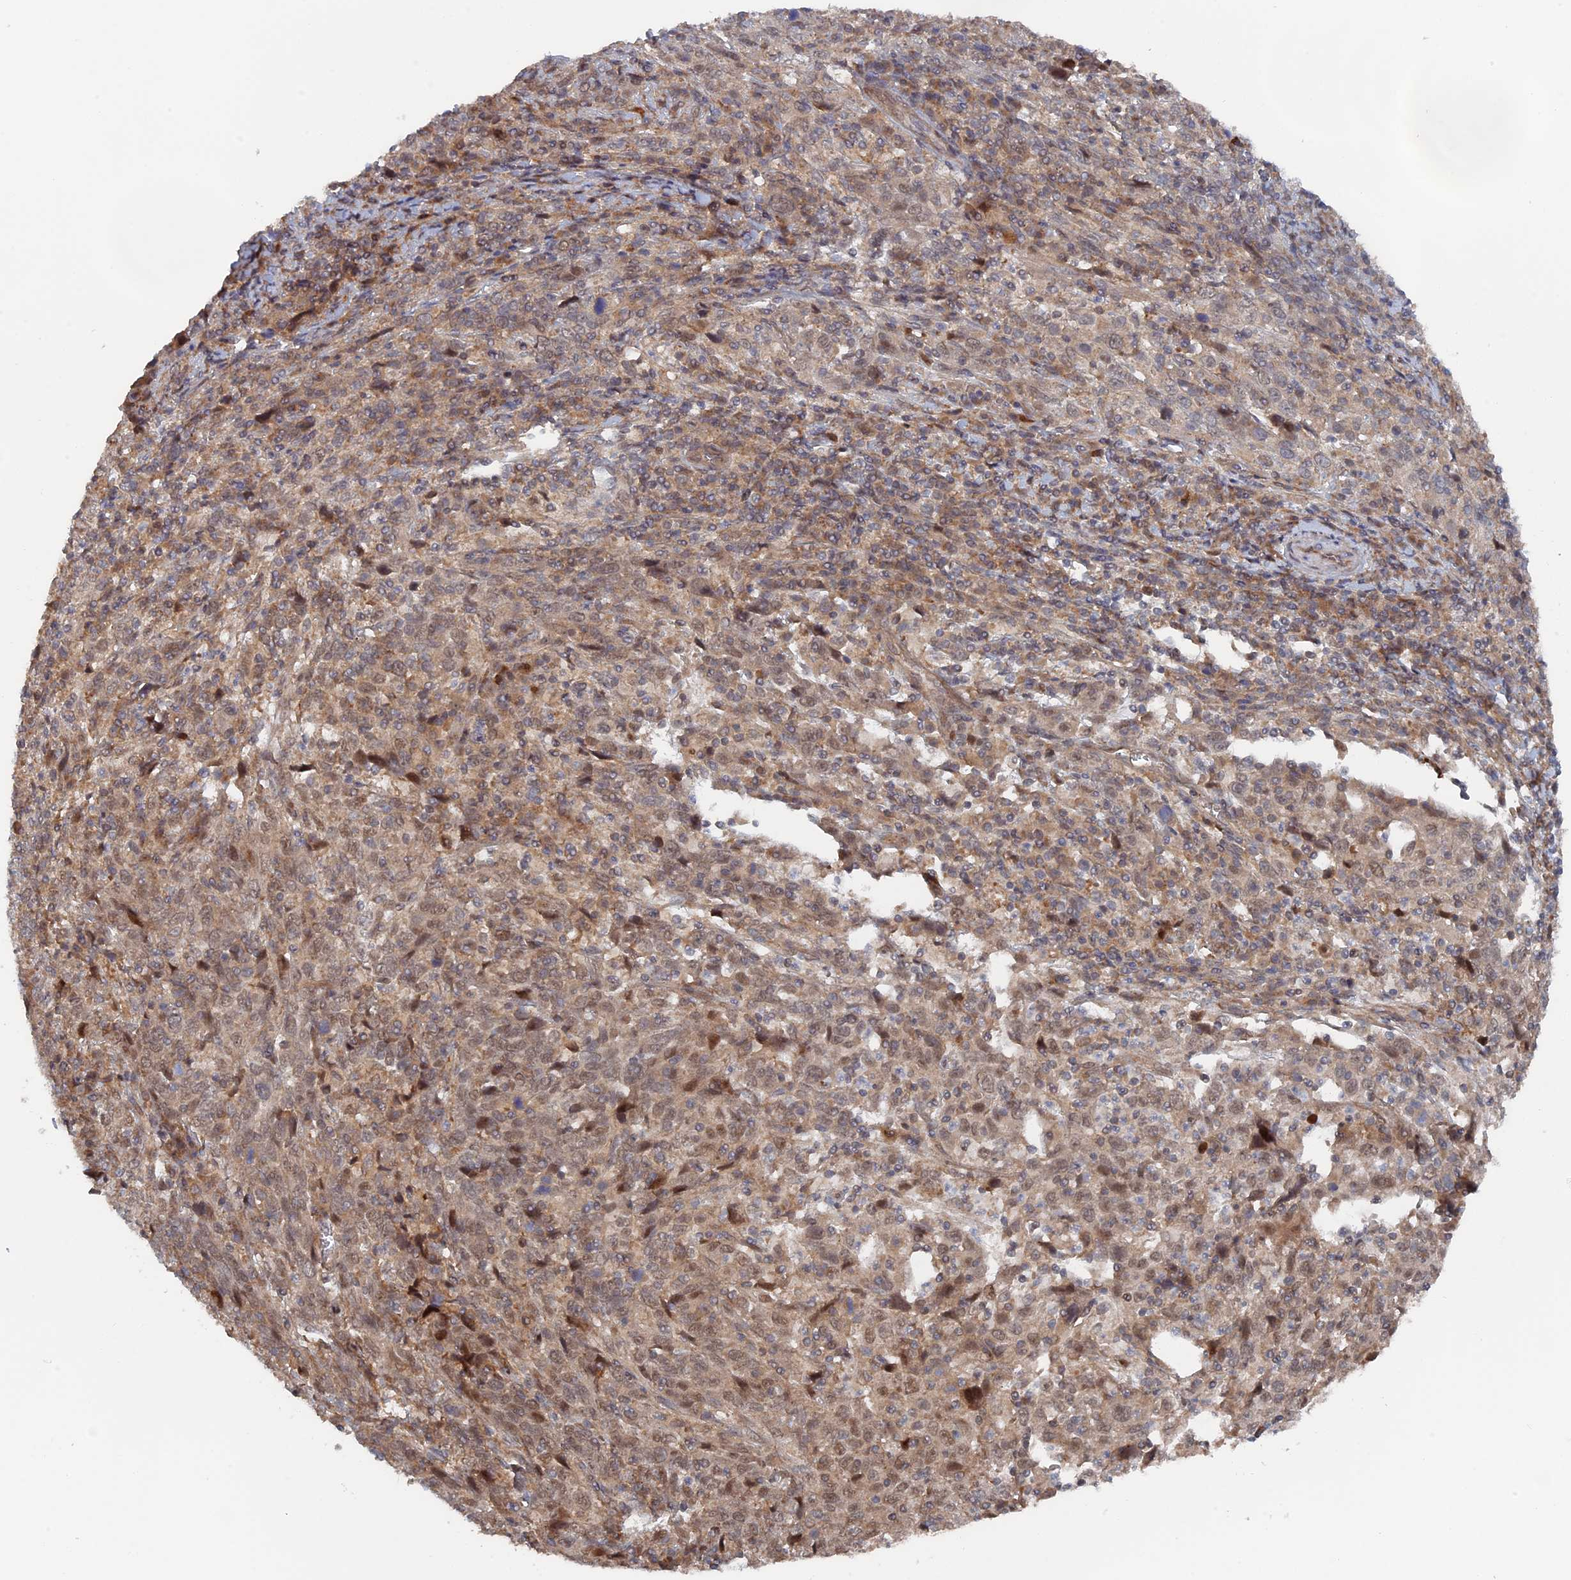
{"staining": {"intensity": "moderate", "quantity": ">75%", "location": "cytoplasmic/membranous,nuclear"}, "tissue": "cervical cancer", "cell_type": "Tumor cells", "image_type": "cancer", "snomed": [{"axis": "morphology", "description": "Squamous cell carcinoma, NOS"}, {"axis": "topography", "description": "Cervix"}], "caption": "This is an image of IHC staining of cervical squamous cell carcinoma, which shows moderate positivity in the cytoplasmic/membranous and nuclear of tumor cells.", "gene": "ELOVL6", "patient": {"sex": "female", "age": 46}}